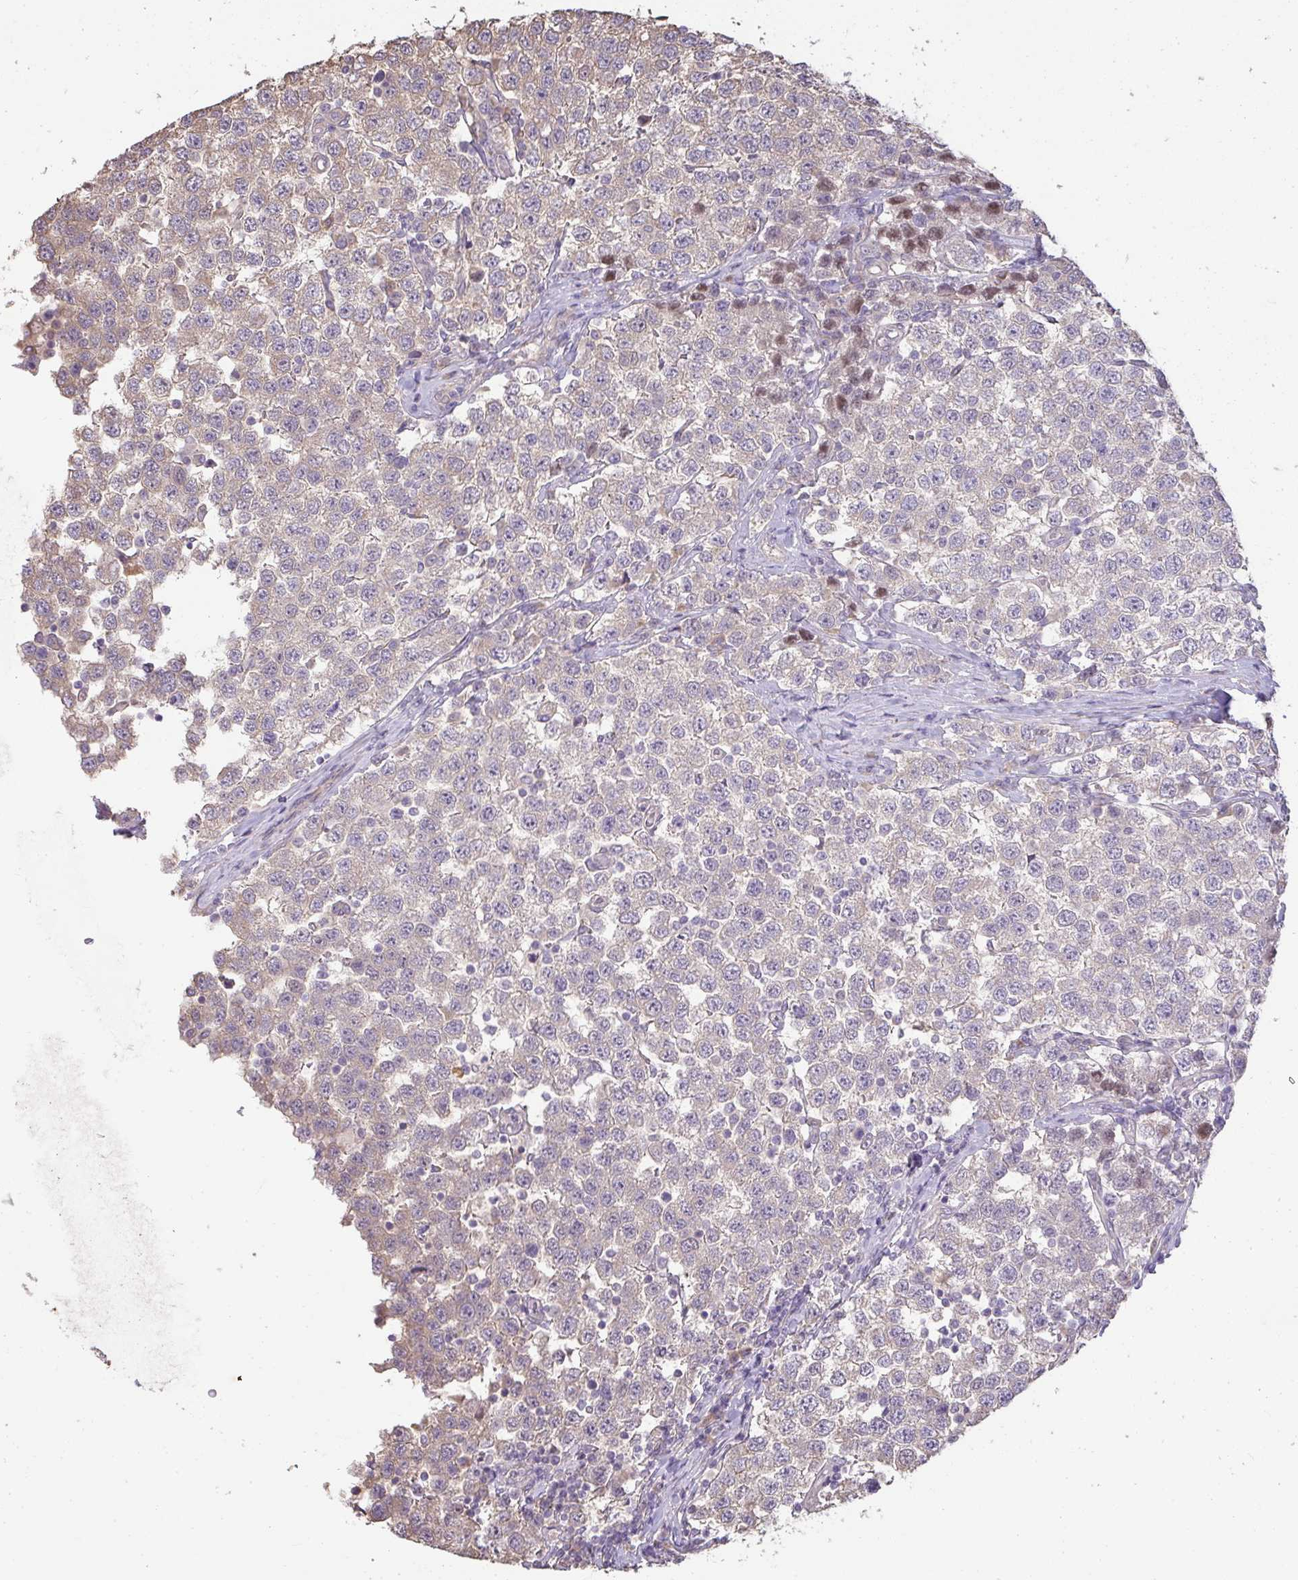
{"staining": {"intensity": "weak", "quantity": "<25%", "location": "cytoplasmic/membranous"}, "tissue": "testis cancer", "cell_type": "Tumor cells", "image_type": "cancer", "snomed": [{"axis": "morphology", "description": "Seminoma, NOS"}, {"axis": "topography", "description": "Testis"}], "caption": "DAB immunohistochemical staining of testis cancer (seminoma) reveals no significant positivity in tumor cells.", "gene": "BRINP3", "patient": {"sex": "male", "age": 34}}